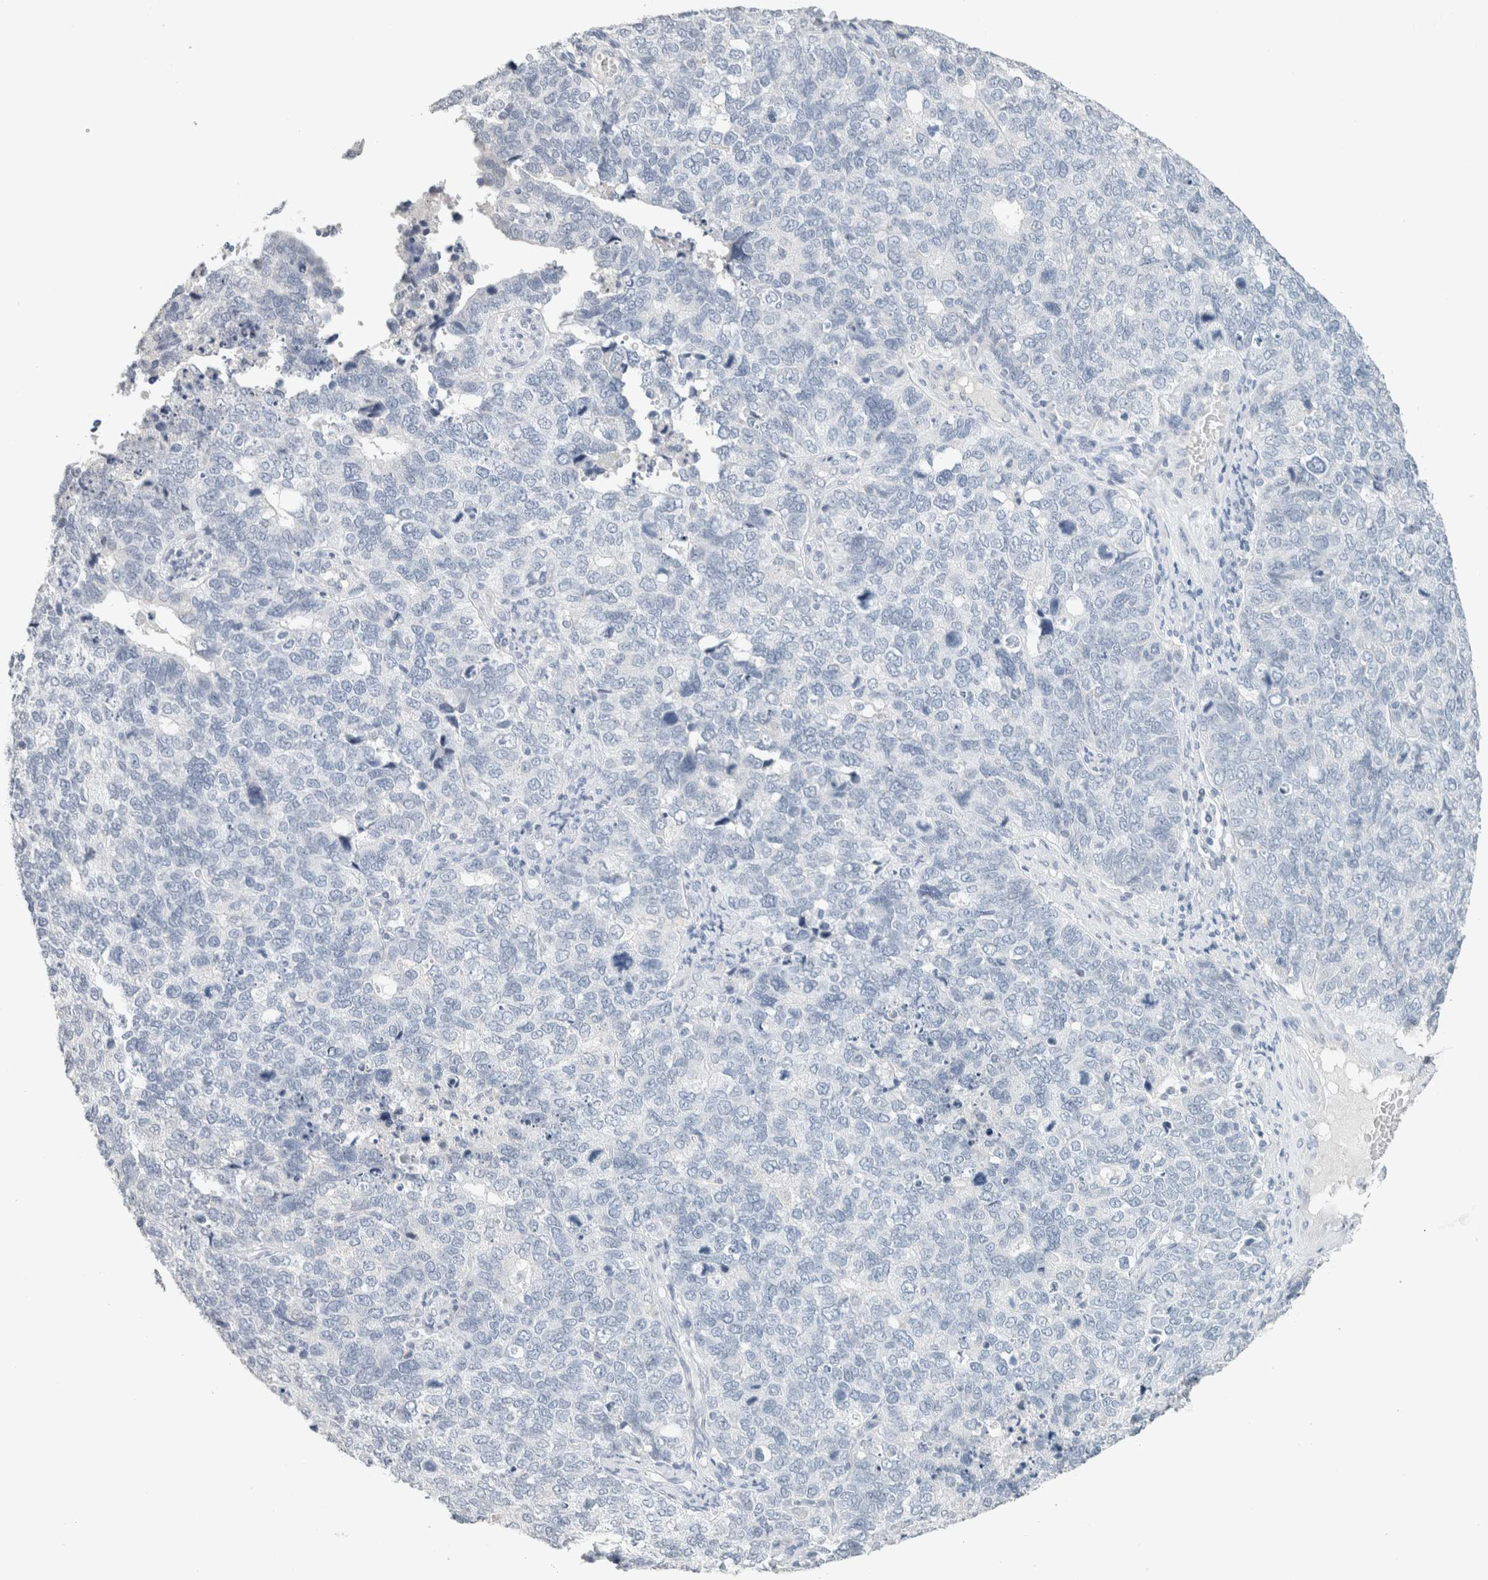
{"staining": {"intensity": "negative", "quantity": "none", "location": "none"}, "tissue": "cervical cancer", "cell_type": "Tumor cells", "image_type": "cancer", "snomed": [{"axis": "morphology", "description": "Squamous cell carcinoma, NOS"}, {"axis": "topography", "description": "Cervix"}], "caption": "Tumor cells show no significant protein staining in cervical squamous cell carcinoma. (Stains: DAB (3,3'-diaminobenzidine) immunohistochemistry (IHC) with hematoxylin counter stain, Microscopy: brightfield microscopy at high magnification).", "gene": "CRAT", "patient": {"sex": "female", "age": 63}}